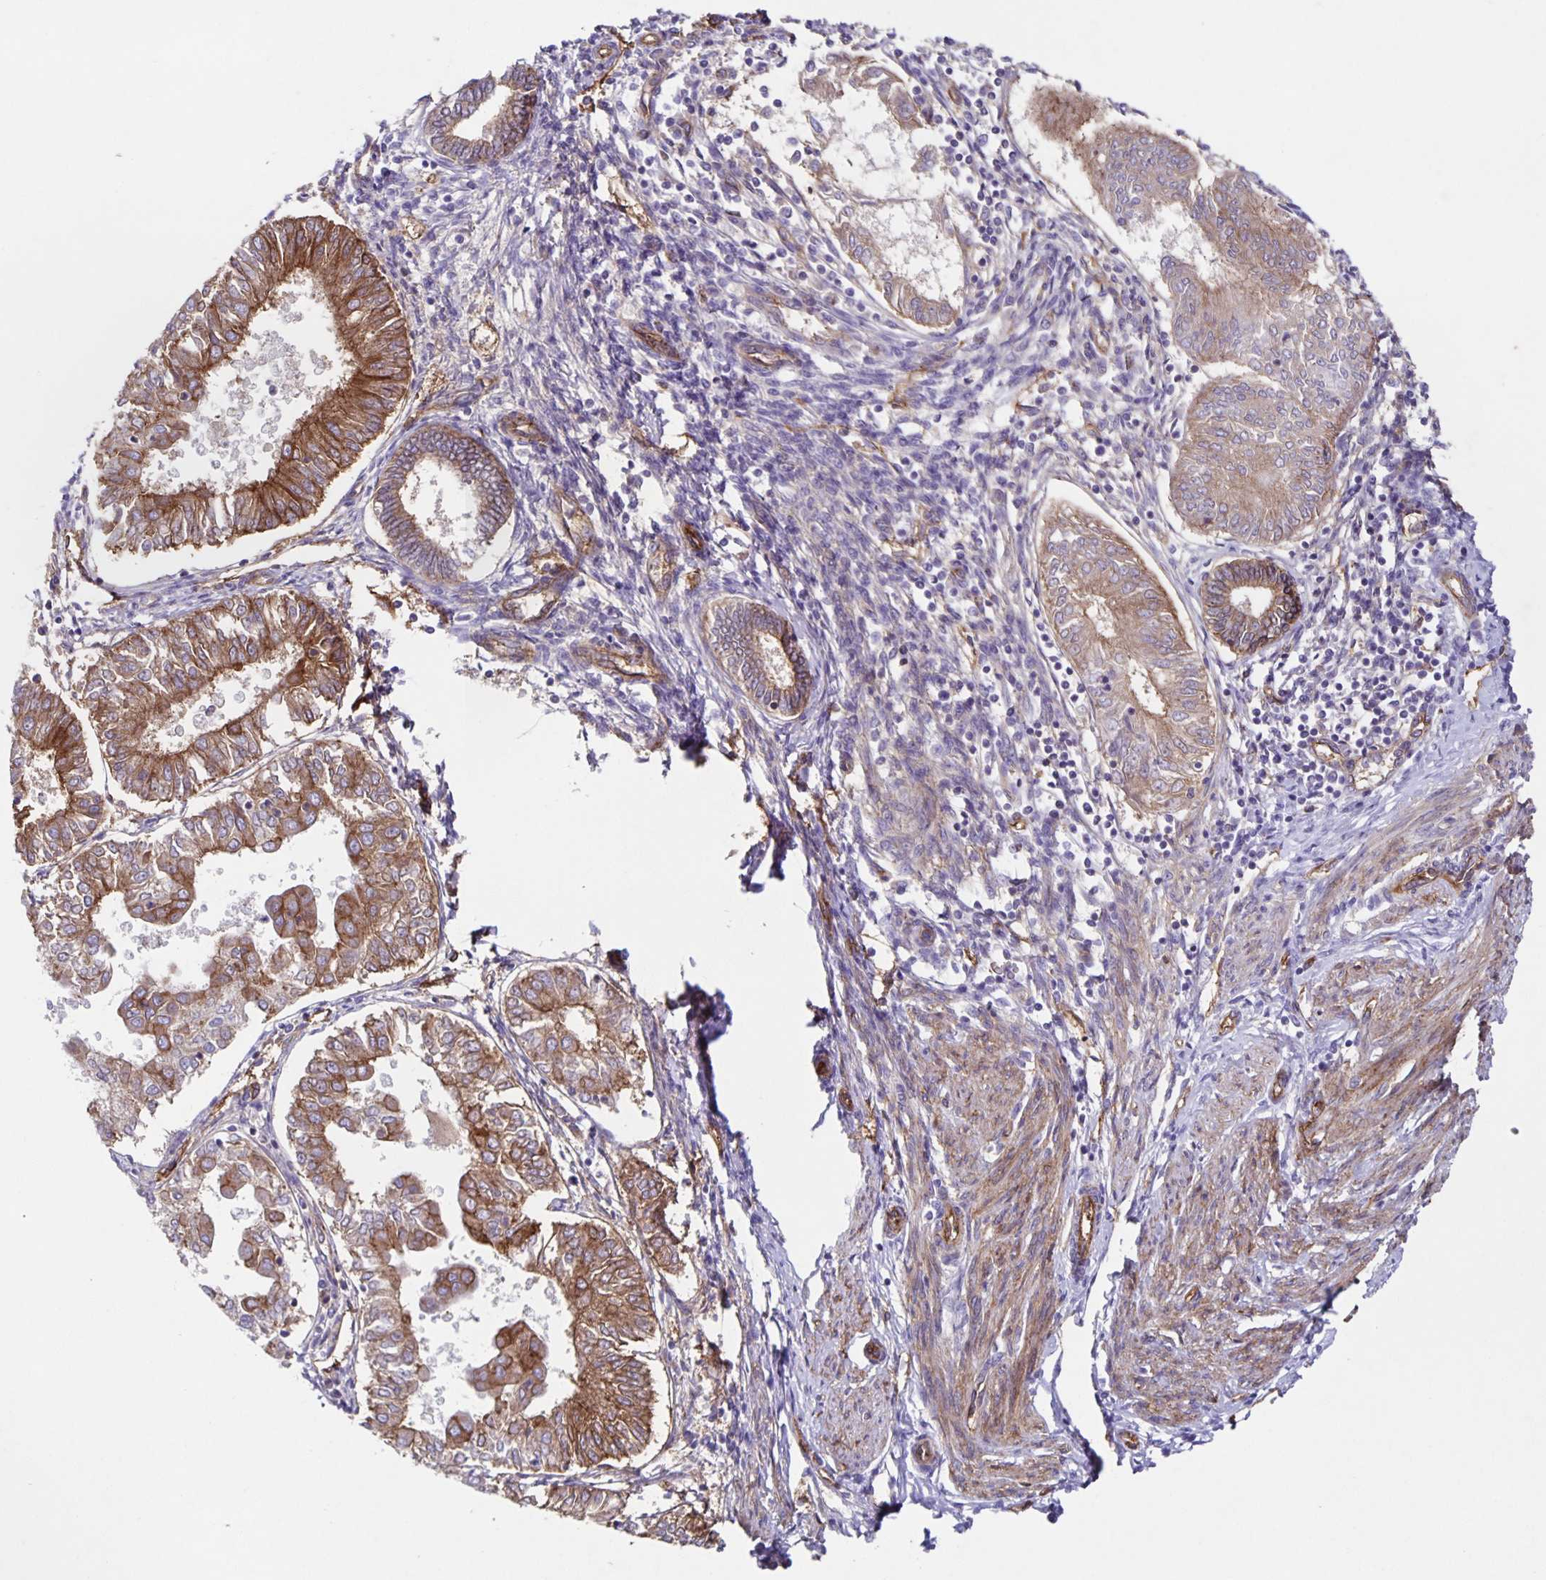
{"staining": {"intensity": "moderate", "quantity": "25%-75%", "location": "cytoplasmic/membranous"}, "tissue": "endometrial cancer", "cell_type": "Tumor cells", "image_type": "cancer", "snomed": [{"axis": "morphology", "description": "Adenocarcinoma, NOS"}, {"axis": "topography", "description": "Endometrium"}], "caption": "Immunohistochemistry (IHC) staining of endometrial adenocarcinoma, which shows medium levels of moderate cytoplasmic/membranous staining in about 25%-75% of tumor cells indicating moderate cytoplasmic/membranous protein staining. The staining was performed using DAB (3,3'-diaminobenzidine) (brown) for protein detection and nuclei were counterstained in hematoxylin (blue).", "gene": "ITGA2", "patient": {"sex": "female", "age": 68}}